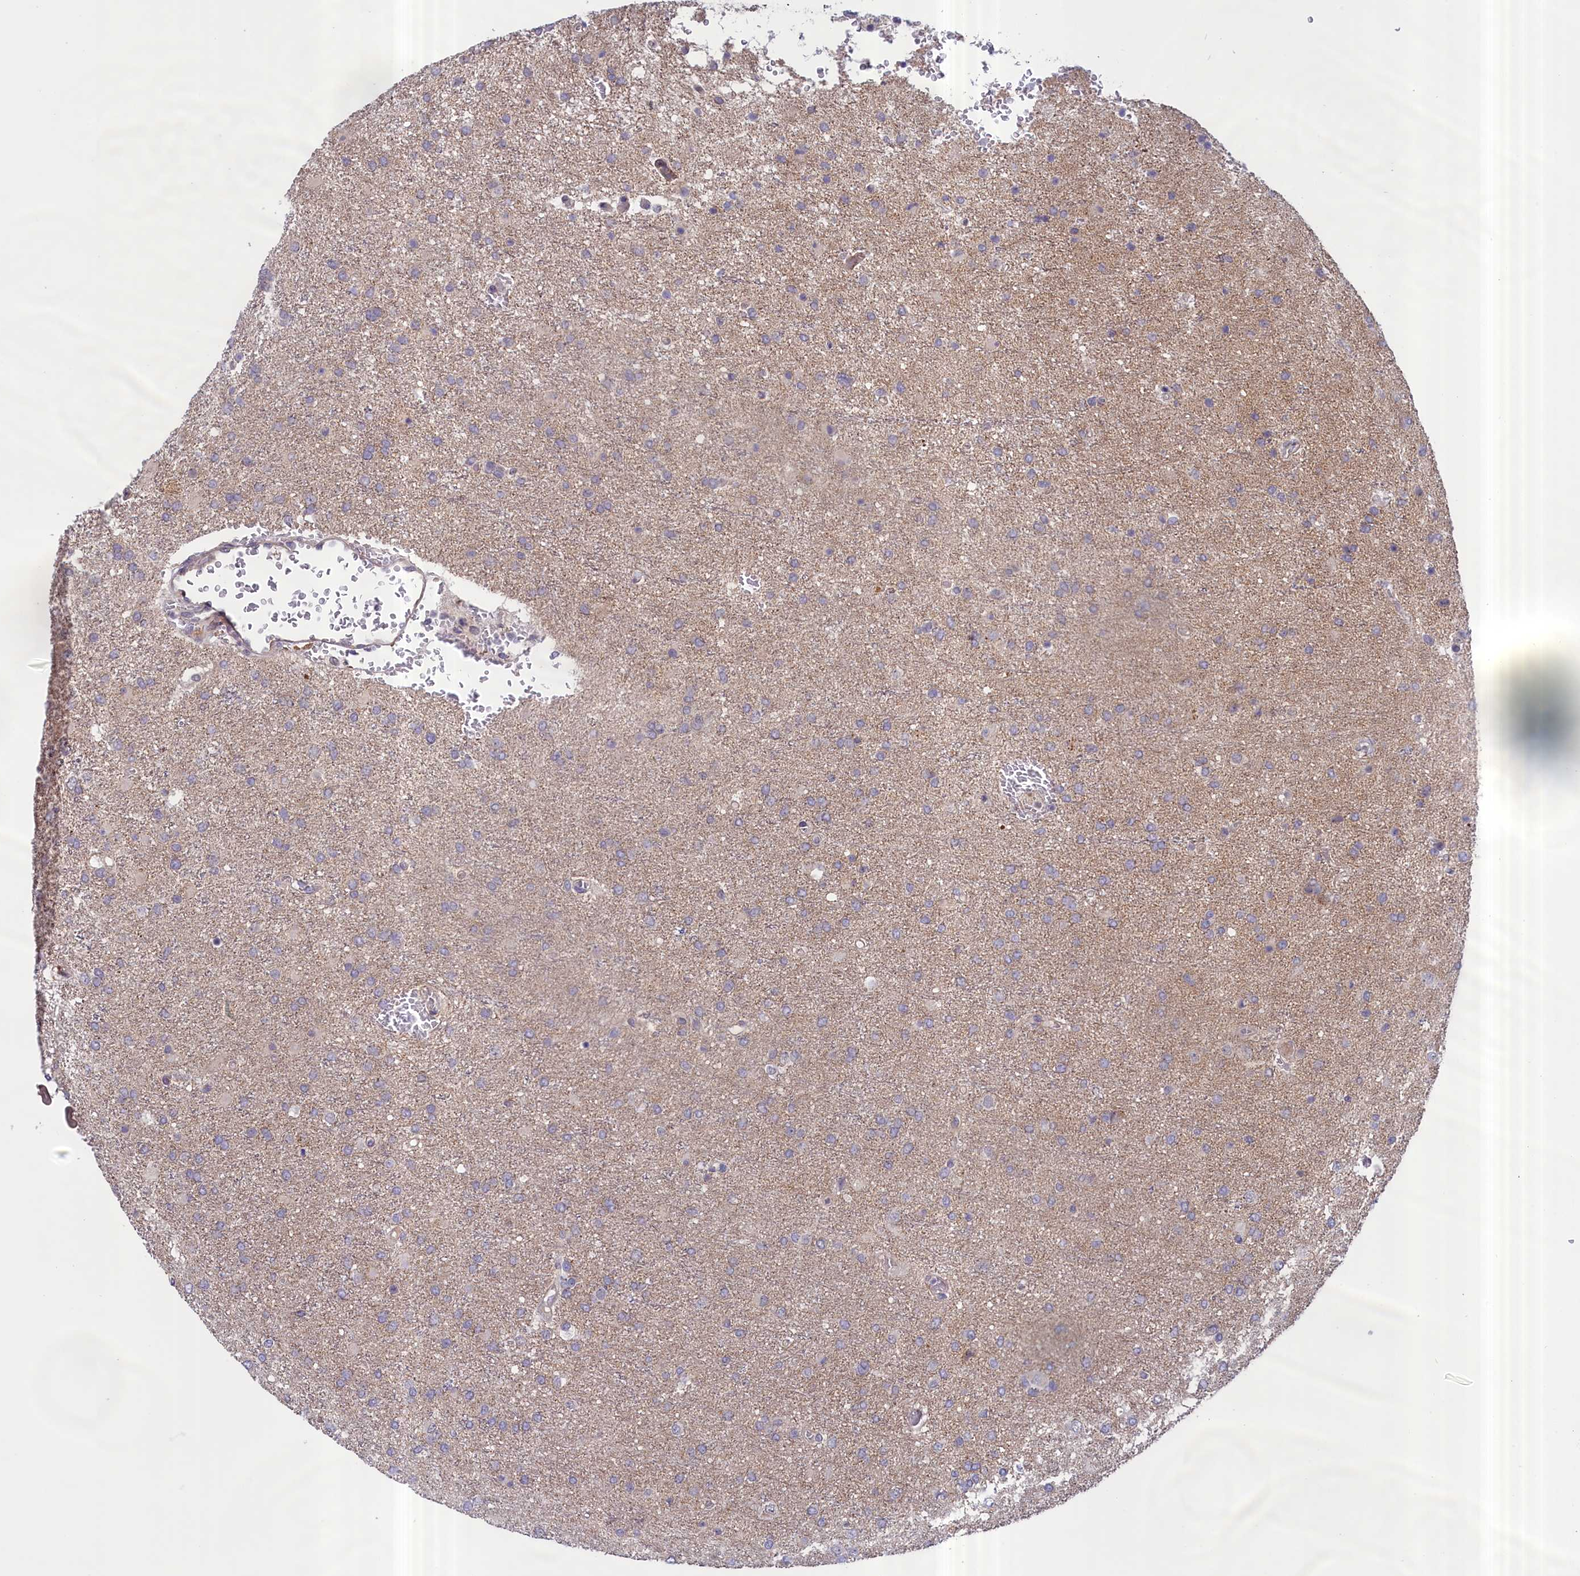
{"staining": {"intensity": "negative", "quantity": "none", "location": "none"}, "tissue": "glioma", "cell_type": "Tumor cells", "image_type": "cancer", "snomed": [{"axis": "morphology", "description": "Glioma, malignant, High grade"}, {"axis": "topography", "description": "Brain"}], "caption": "There is no significant staining in tumor cells of high-grade glioma (malignant).", "gene": "IGFALS", "patient": {"sex": "female", "age": 74}}